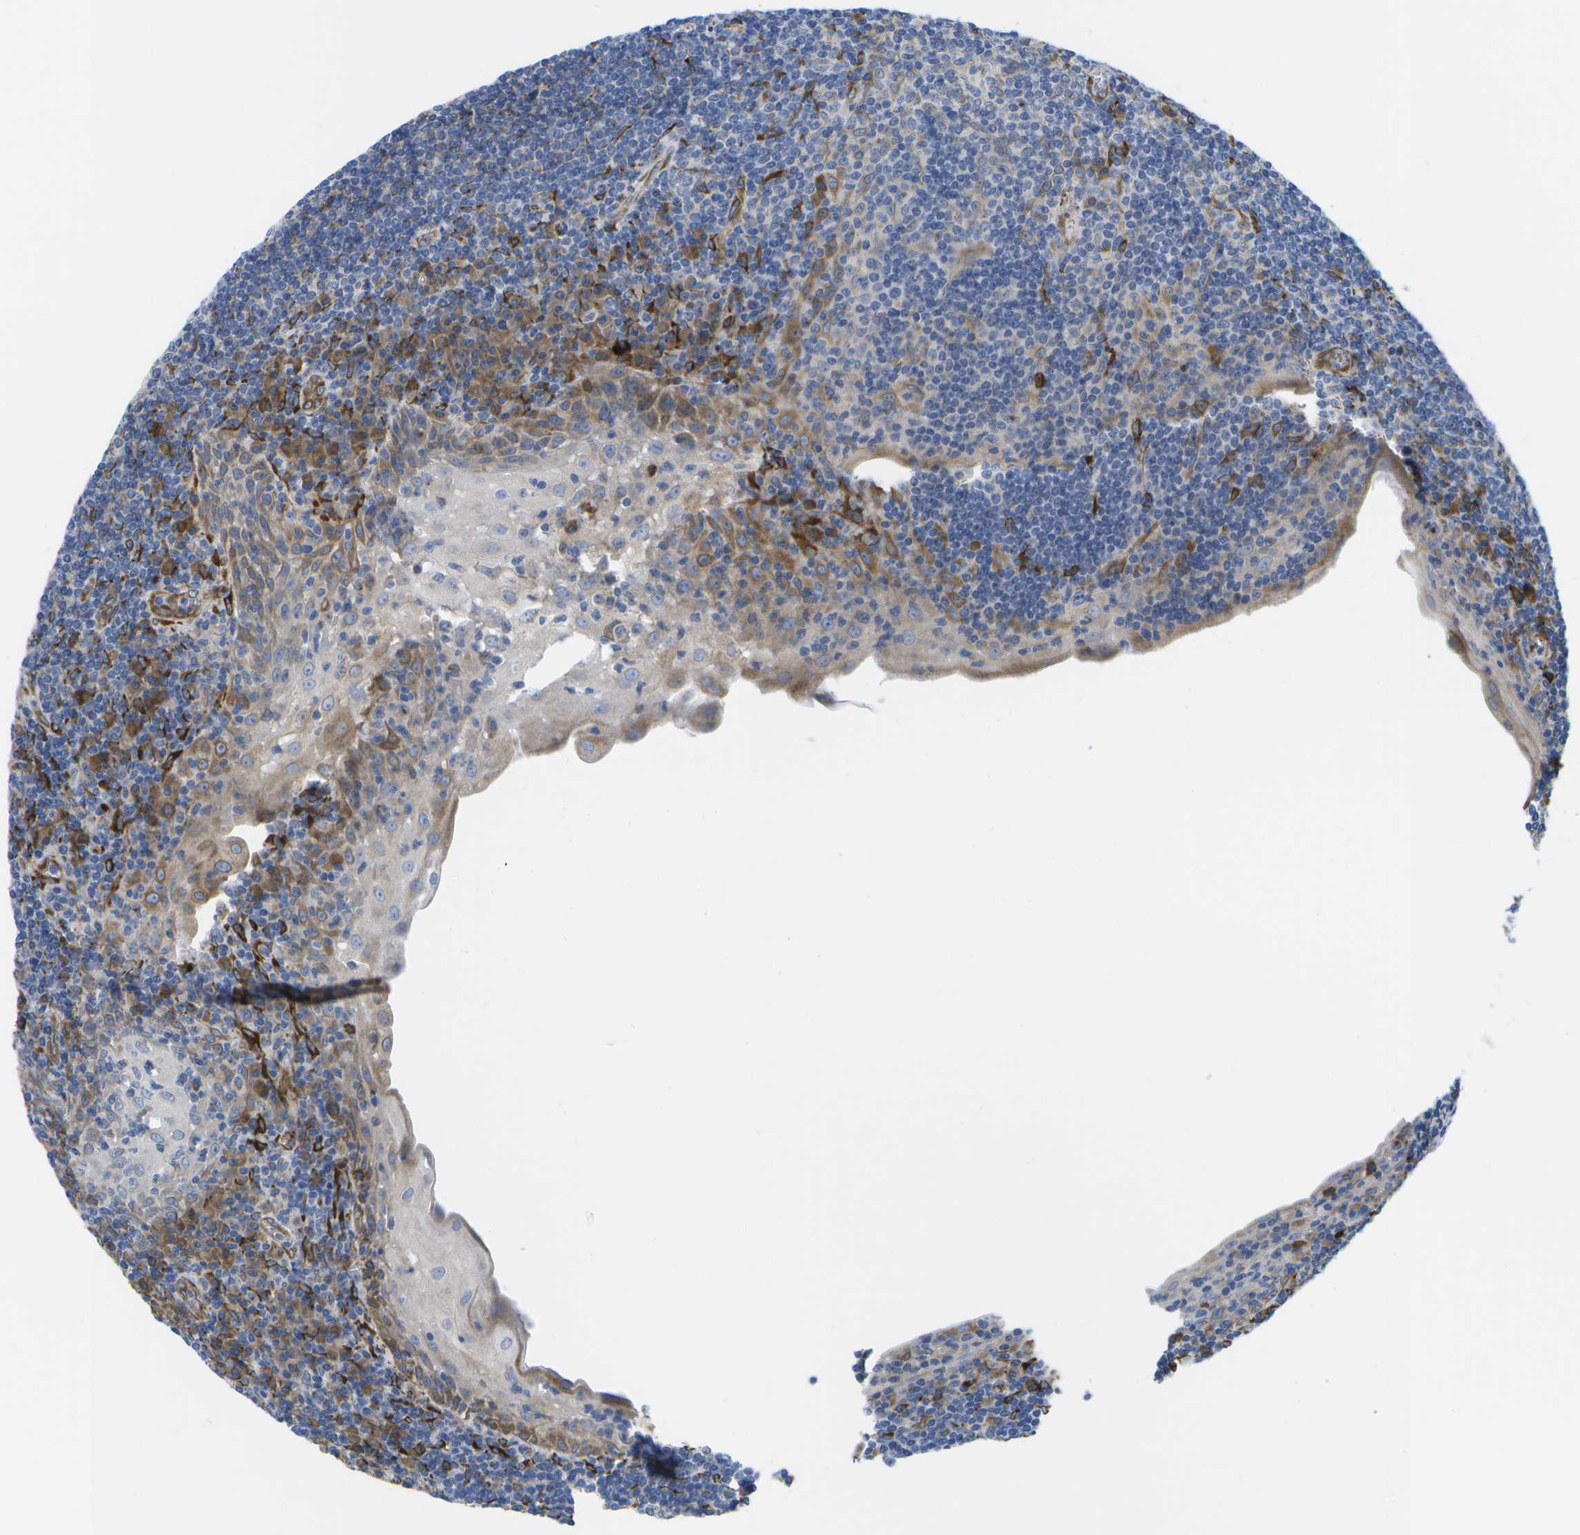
{"staining": {"intensity": "moderate", "quantity": "25%-75%", "location": "cytoplasmic/membranous"}, "tissue": "tonsil", "cell_type": "Germinal center cells", "image_type": "normal", "snomed": [{"axis": "morphology", "description": "Normal tissue, NOS"}, {"axis": "topography", "description": "Tonsil"}], "caption": "Tonsil stained with IHC reveals moderate cytoplasmic/membranous staining in about 25%-75% of germinal center cells.", "gene": "ZDHHC17", "patient": {"sex": "male", "age": 37}}